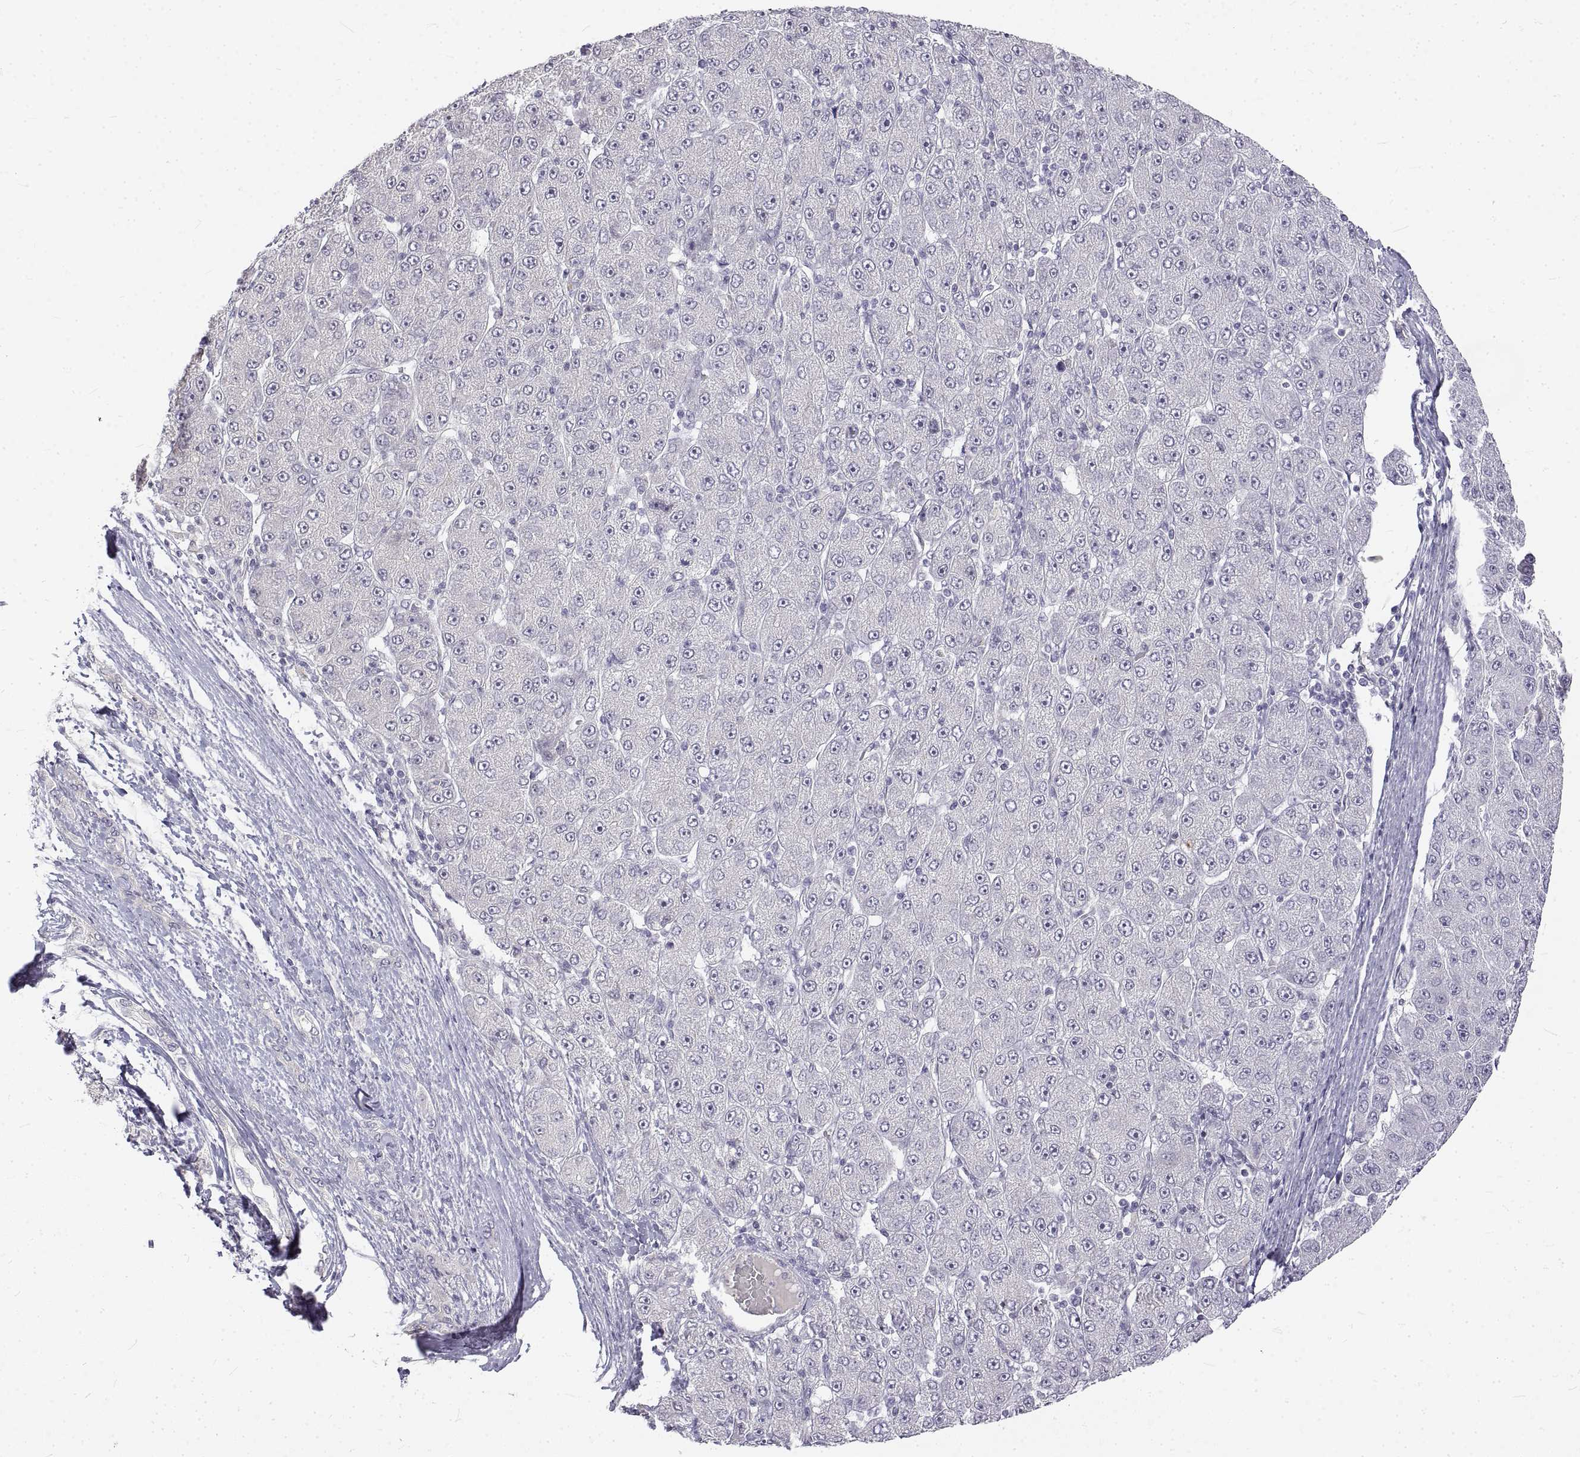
{"staining": {"intensity": "negative", "quantity": "none", "location": "none"}, "tissue": "liver cancer", "cell_type": "Tumor cells", "image_type": "cancer", "snomed": [{"axis": "morphology", "description": "Carcinoma, Hepatocellular, NOS"}, {"axis": "topography", "description": "Liver"}], "caption": "Tumor cells are negative for brown protein staining in liver cancer. (DAB immunohistochemistry with hematoxylin counter stain).", "gene": "ANO2", "patient": {"sex": "male", "age": 67}}